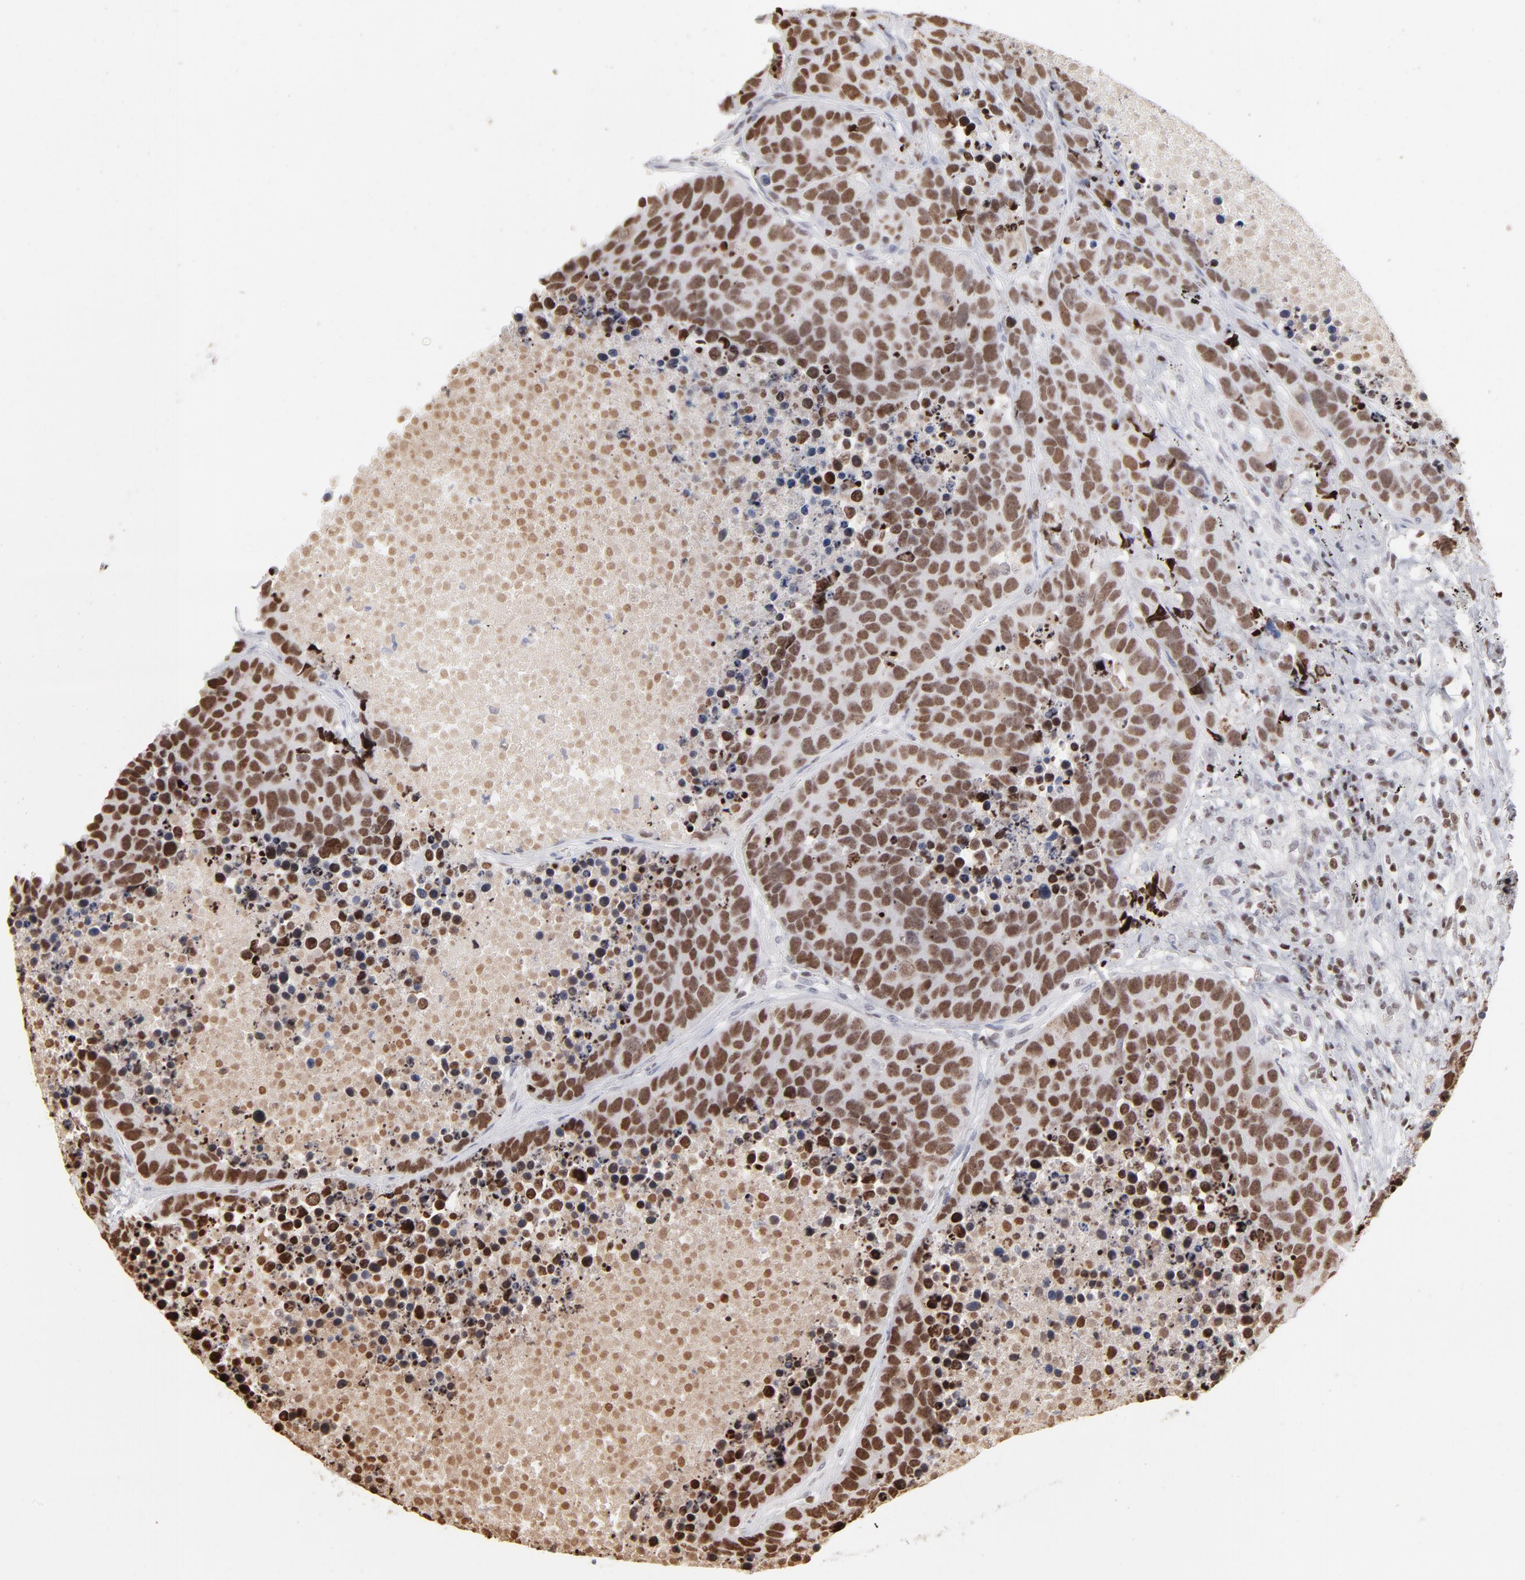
{"staining": {"intensity": "strong", "quantity": ">75%", "location": "nuclear"}, "tissue": "carcinoid", "cell_type": "Tumor cells", "image_type": "cancer", "snomed": [{"axis": "morphology", "description": "Carcinoid, malignant, NOS"}, {"axis": "topography", "description": "Lung"}], "caption": "This histopathology image displays IHC staining of carcinoid (malignant), with high strong nuclear expression in about >75% of tumor cells.", "gene": "PARP1", "patient": {"sex": "male", "age": 60}}